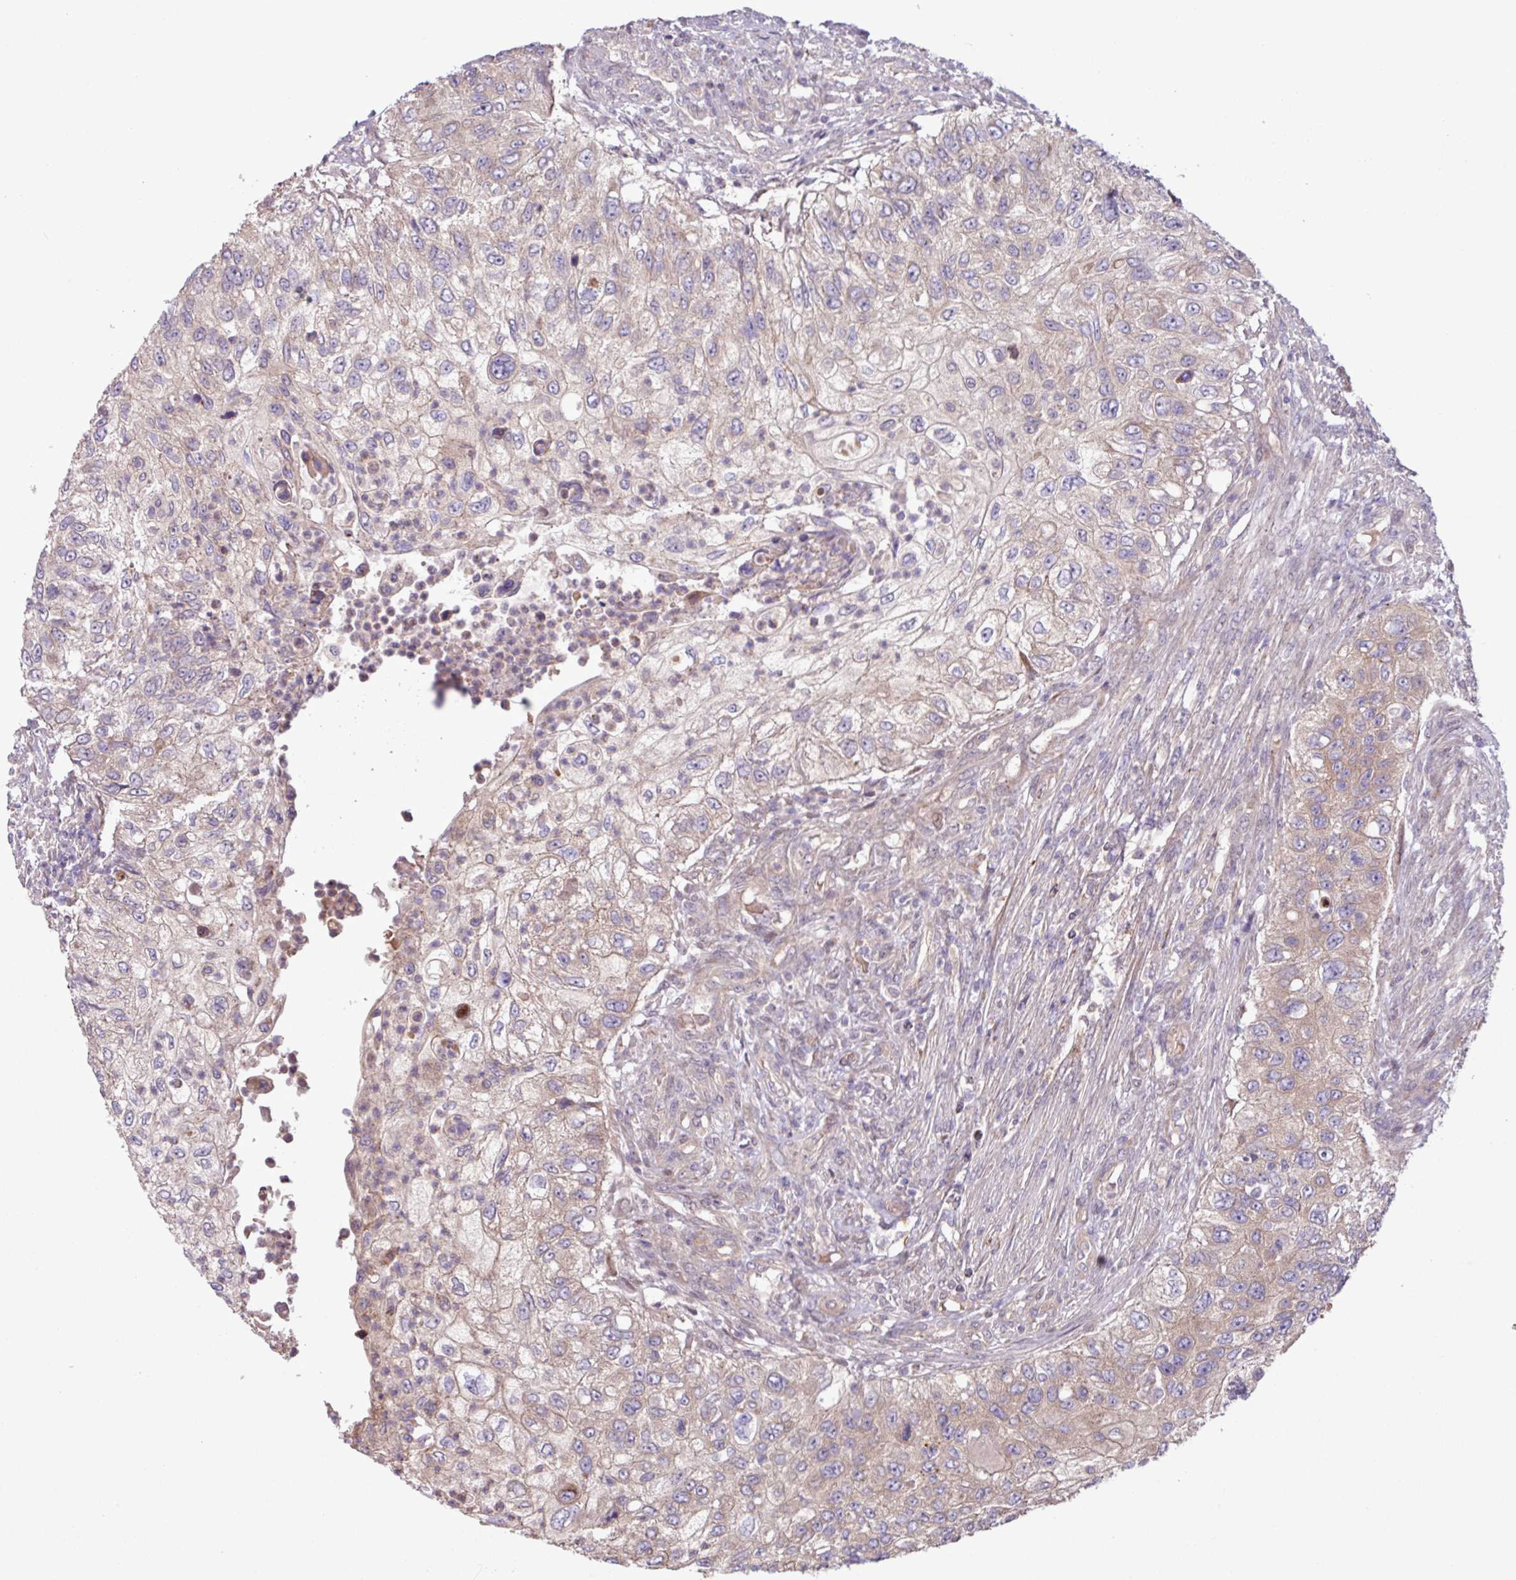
{"staining": {"intensity": "weak", "quantity": "<25%", "location": "cytoplasmic/membranous"}, "tissue": "urothelial cancer", "cell_type": "Tumor cells", "image_type": "cancer", "snomed": [{"axis": "morphology", "description": "Urothelial carcinoma, High grade"}, {"axis": "topography", "description": "Urinary bladder"}], "caption": "Urothelial cancer was stained to show a protein in brown. There is no significant expression in tumor cells. (Brightfield microscopy of DAB (3,3'-diaminobenzidine) IHC at high magnification).", "gene": "PDPR", "patient": {"sex": "female", "age": 60}}